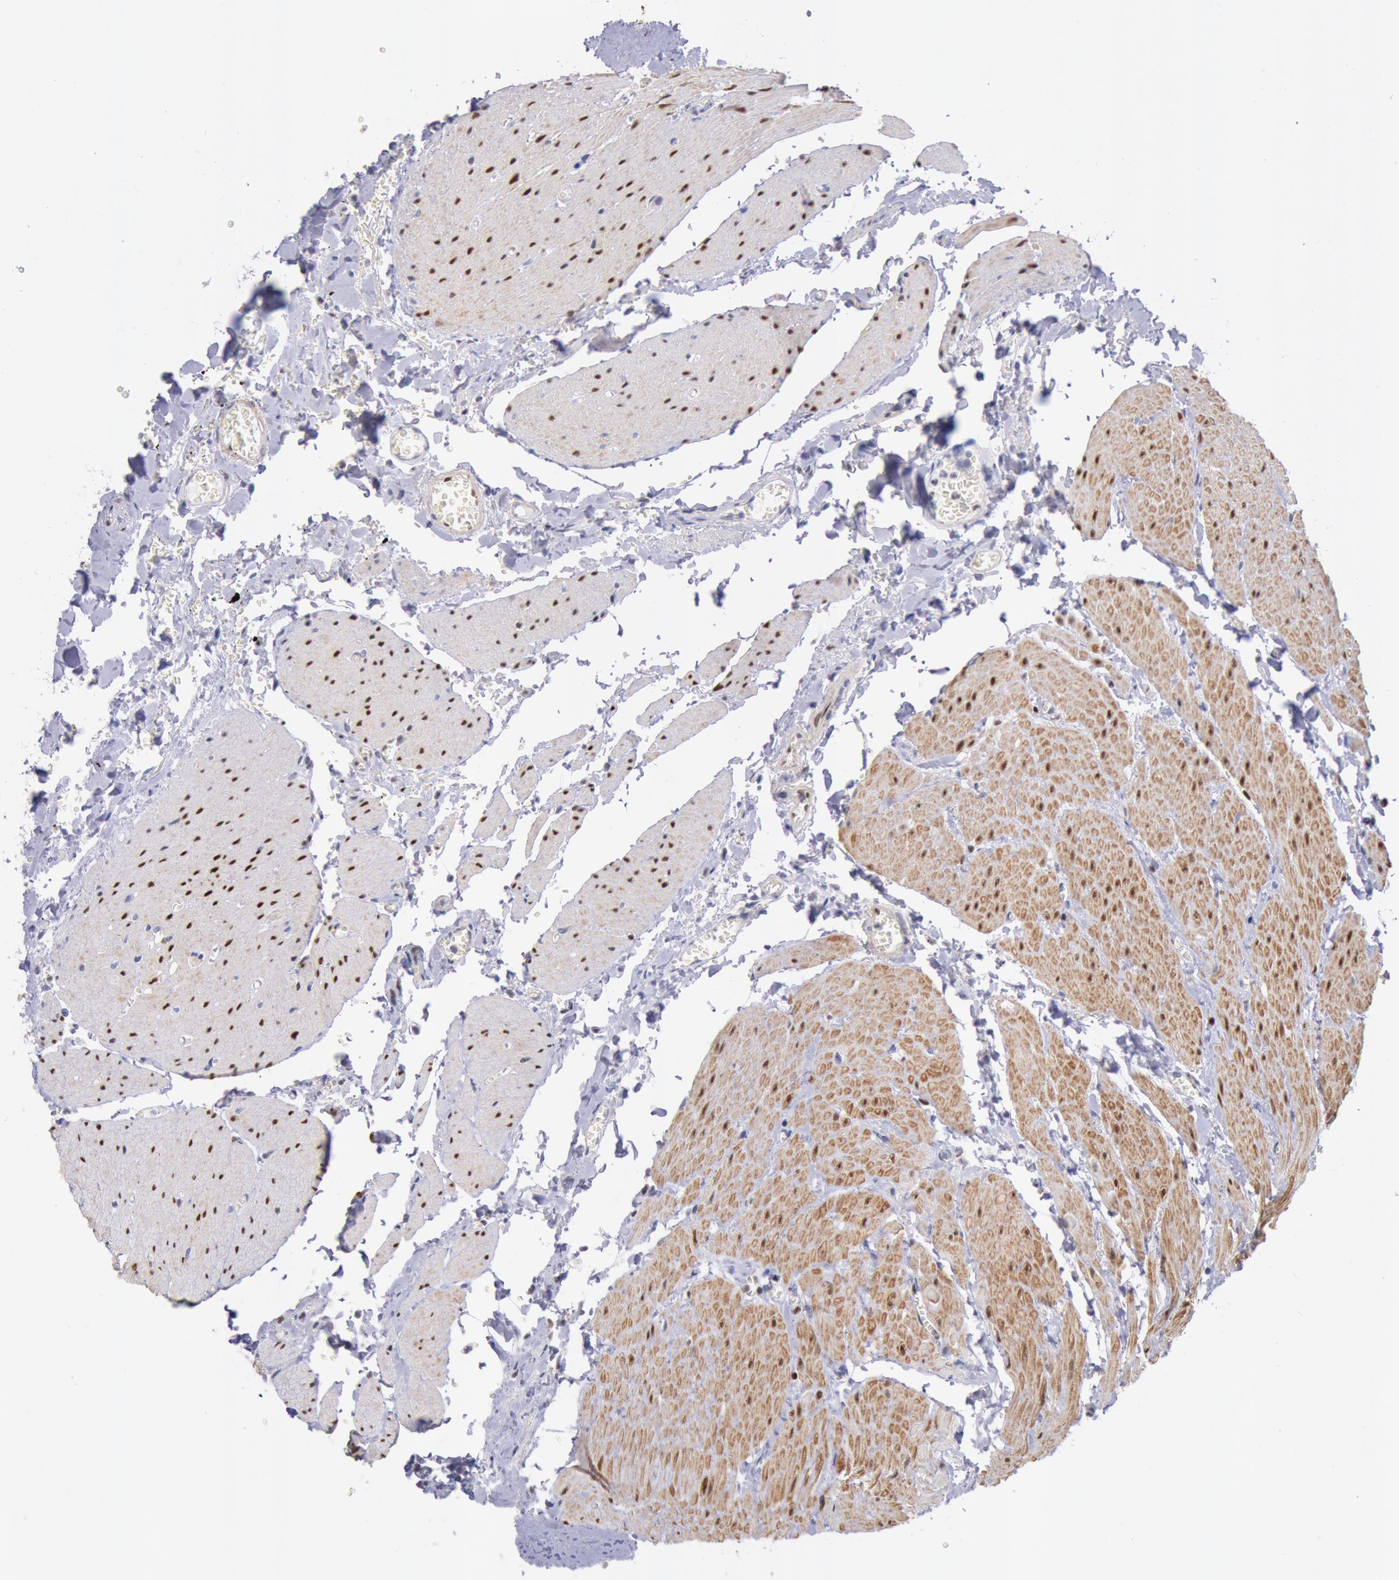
{"staining": {"intensity": "moderate", "quantity": ">75%", "location": "cytoplasmic/membranous,nuclear"}, "tissue": "small intestine", "cell_type": "Glandular cells", "image_type": "normal", "snomed": [{"axis": "morphology", "description": "Normal tissue, NOS"}, {"axis": "topography", "description": "Small intestine"}], "caption": "Immunohistochemistry image of unremarkable small intestine: human small intestine stained using IHC shows medium levels of moderate protein expression localized specifically in the cytoplasmic/membranous,nuclear of glandular cells, appearing as a cytoplasmic/membranous,nuclear brown color.", "gene": "RPS6KA5", "patient": {"sex": "male", "age": 71}}